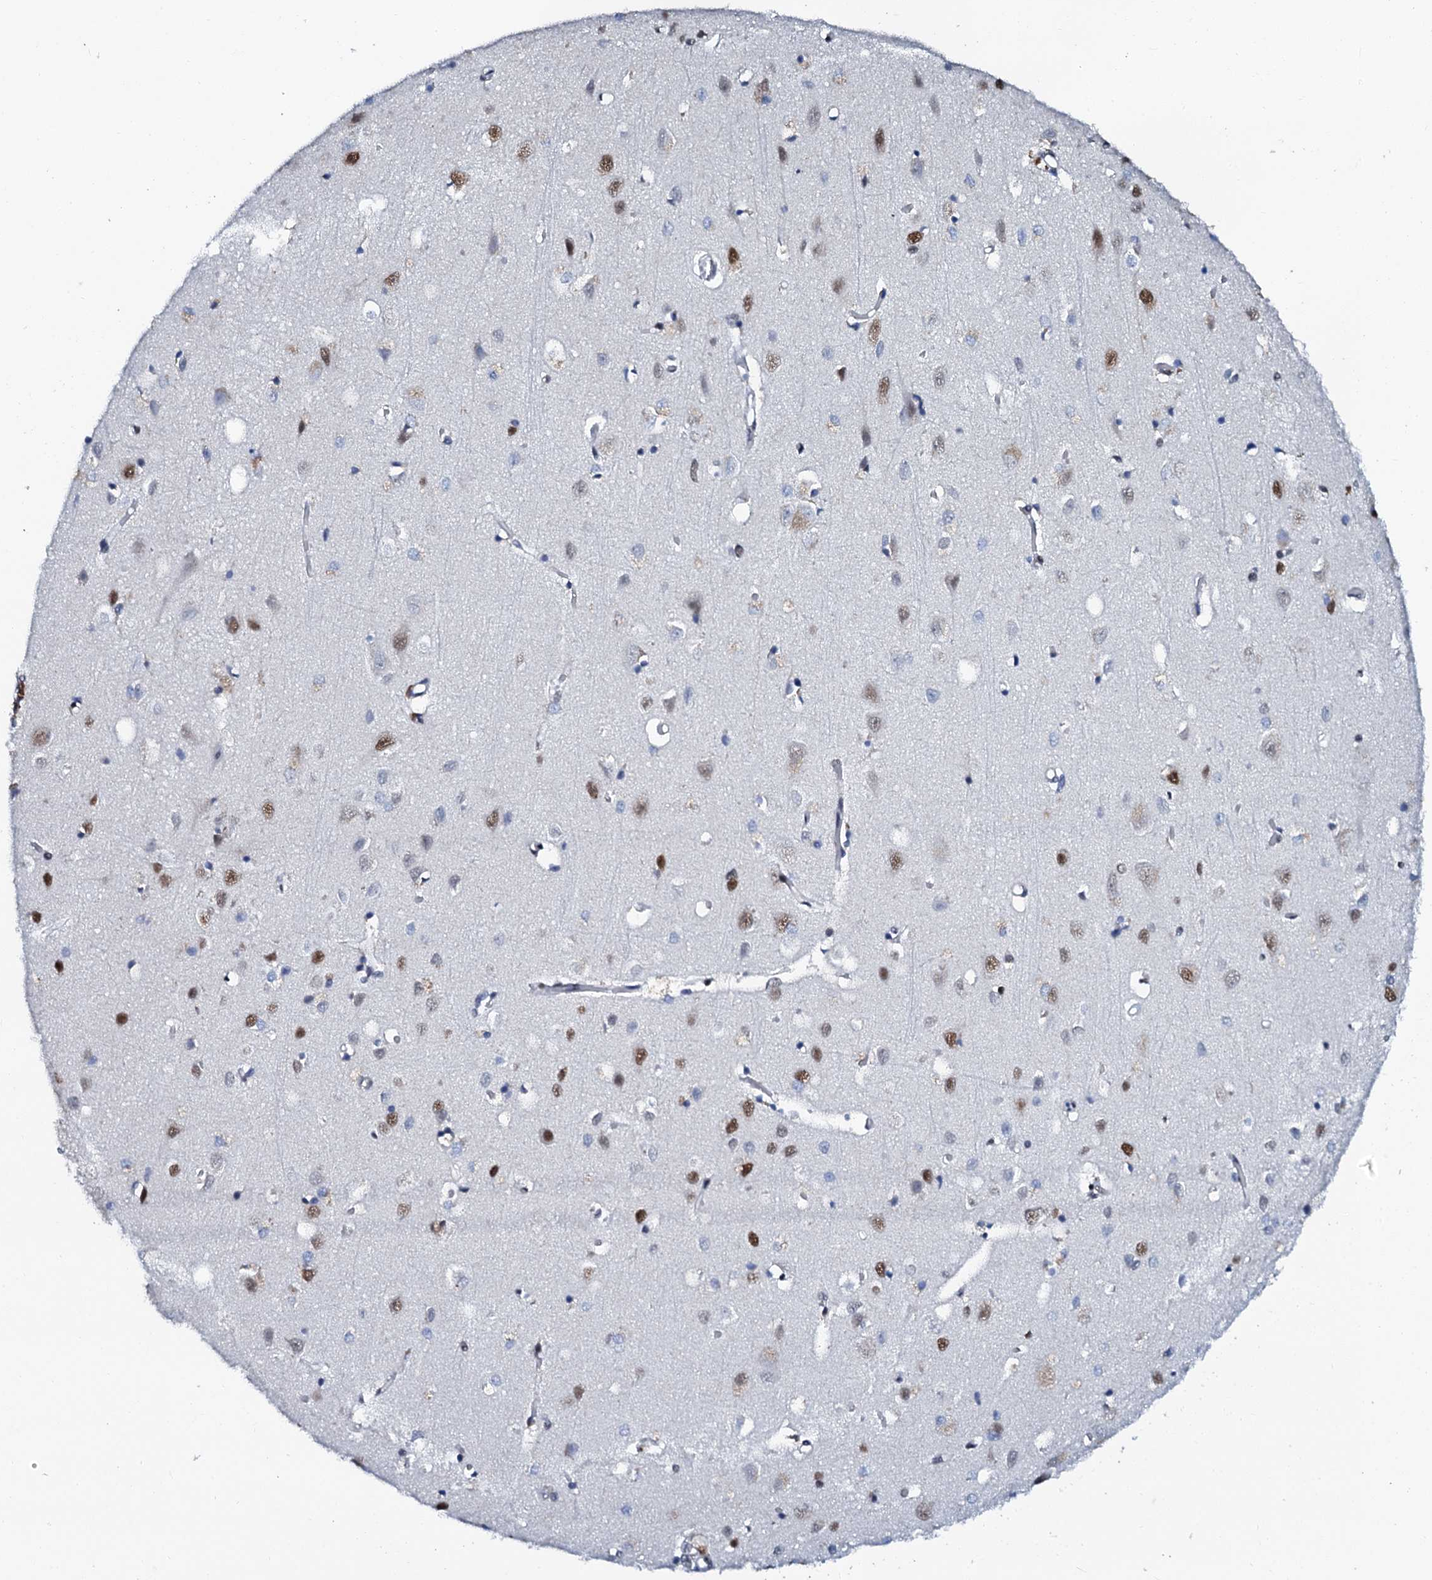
{"staining": {"intensity": "negative", "quantity": "none", "location": "none"}, "tissue": "cerebral cortex", "cell_type": "Endothelial cells", "image_type": "normal", "snomed": [{"axis": "morphology", "description": "Normal tissue, NOS"}, {"axis": "topography", "description": "Cerebral cortex"}], "caption": "Micrograph shows no significant protein expression in endothelial cells of benign cerebral cortex.", "gene": "SLTM", "patient": {"sex": "female", "age": 64}}